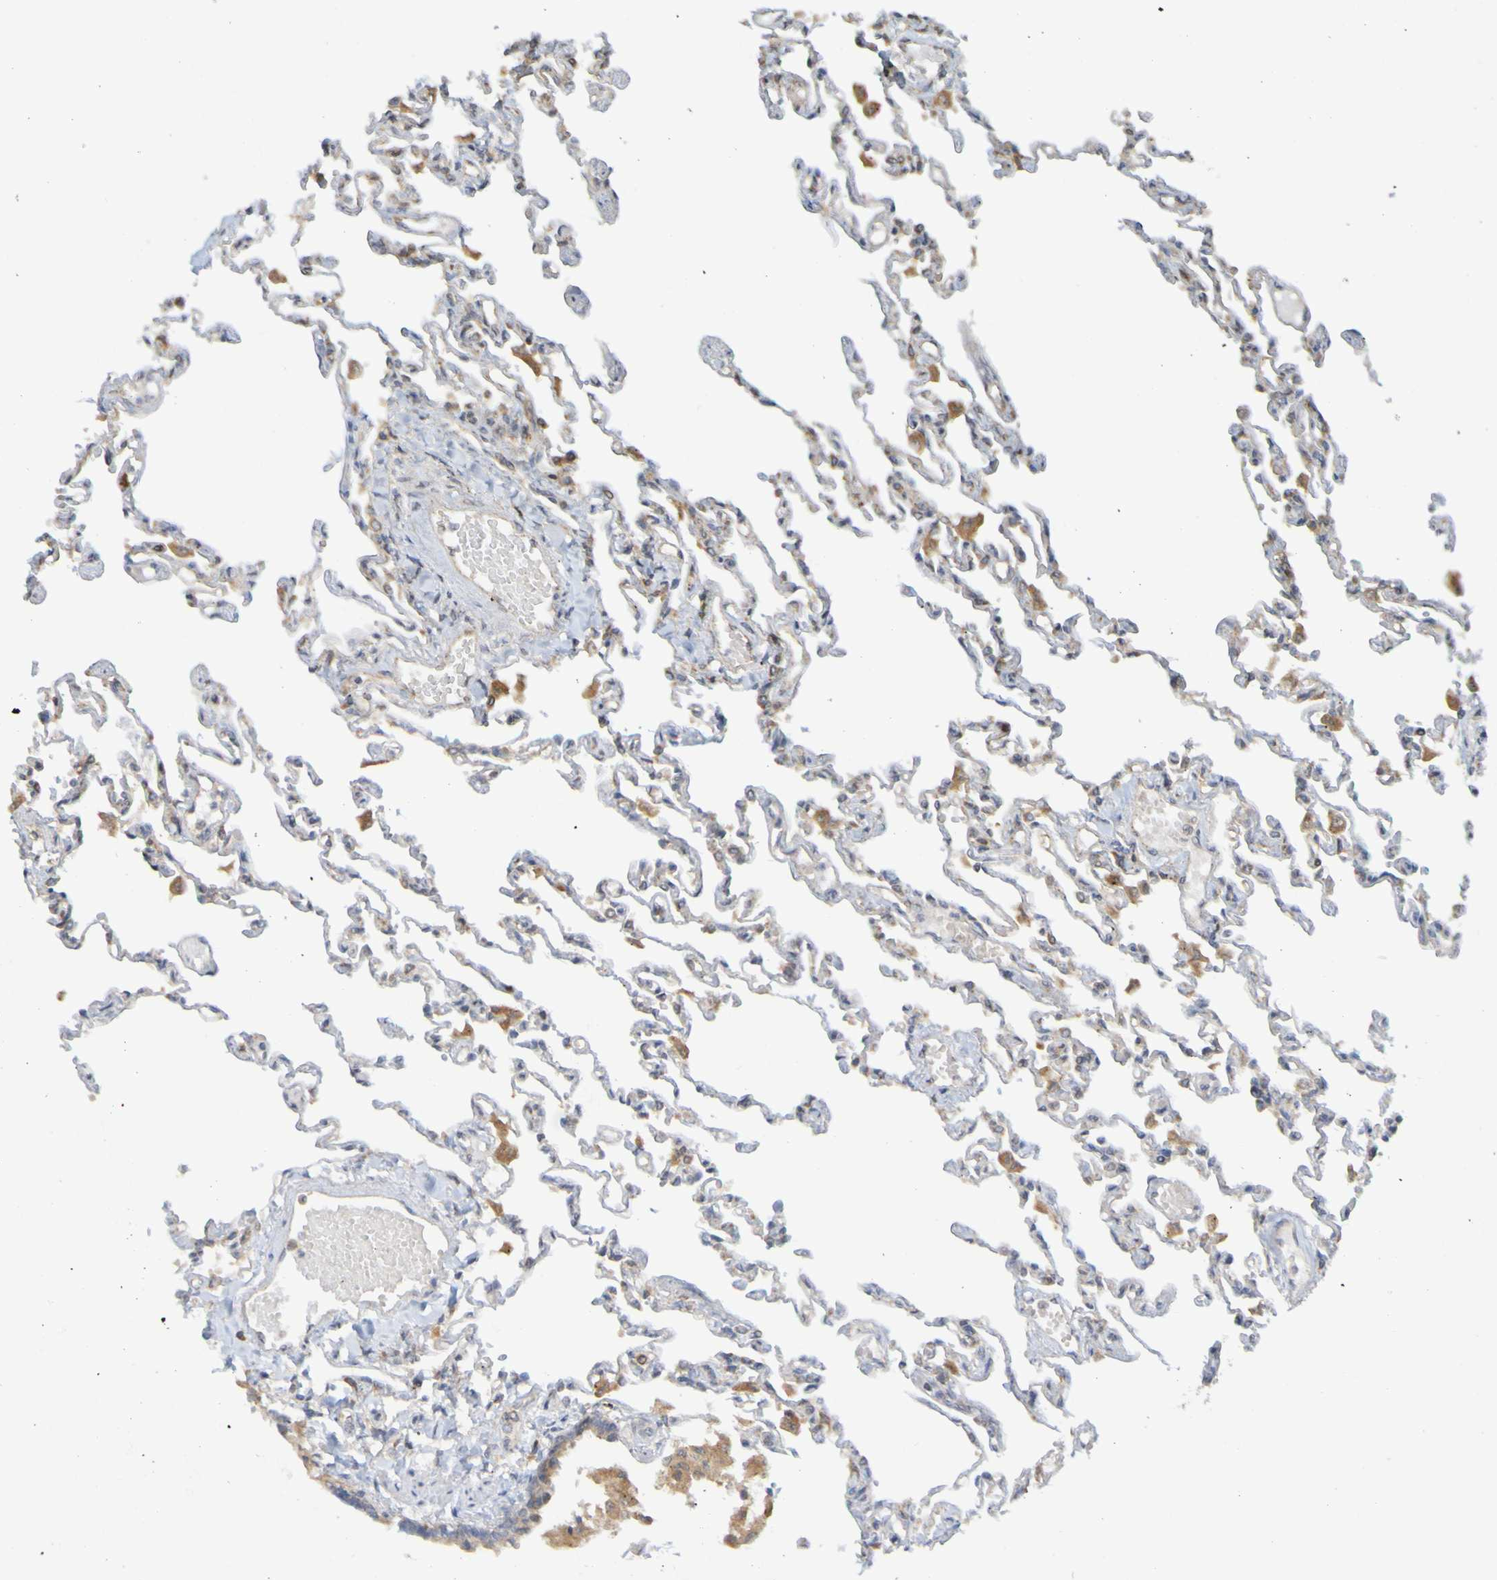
{"staining": {"intensity": "negative", "quantity": "none", "location": "none"}, "tissue": "lung", "cell_type": "Alveolar cells", "image_type": "normal", "snomed": [{"axis": "morphology", "description": "Normal tissue, NOS"}, {"axis": "topography", "description": "Lung"}], "caption": "Human lung stained for a protein using immunohistochemistry displays no positivity in alveolar cells.", "gene": "TMBIM1", "patient": {"sex": "male", "age": 21}}